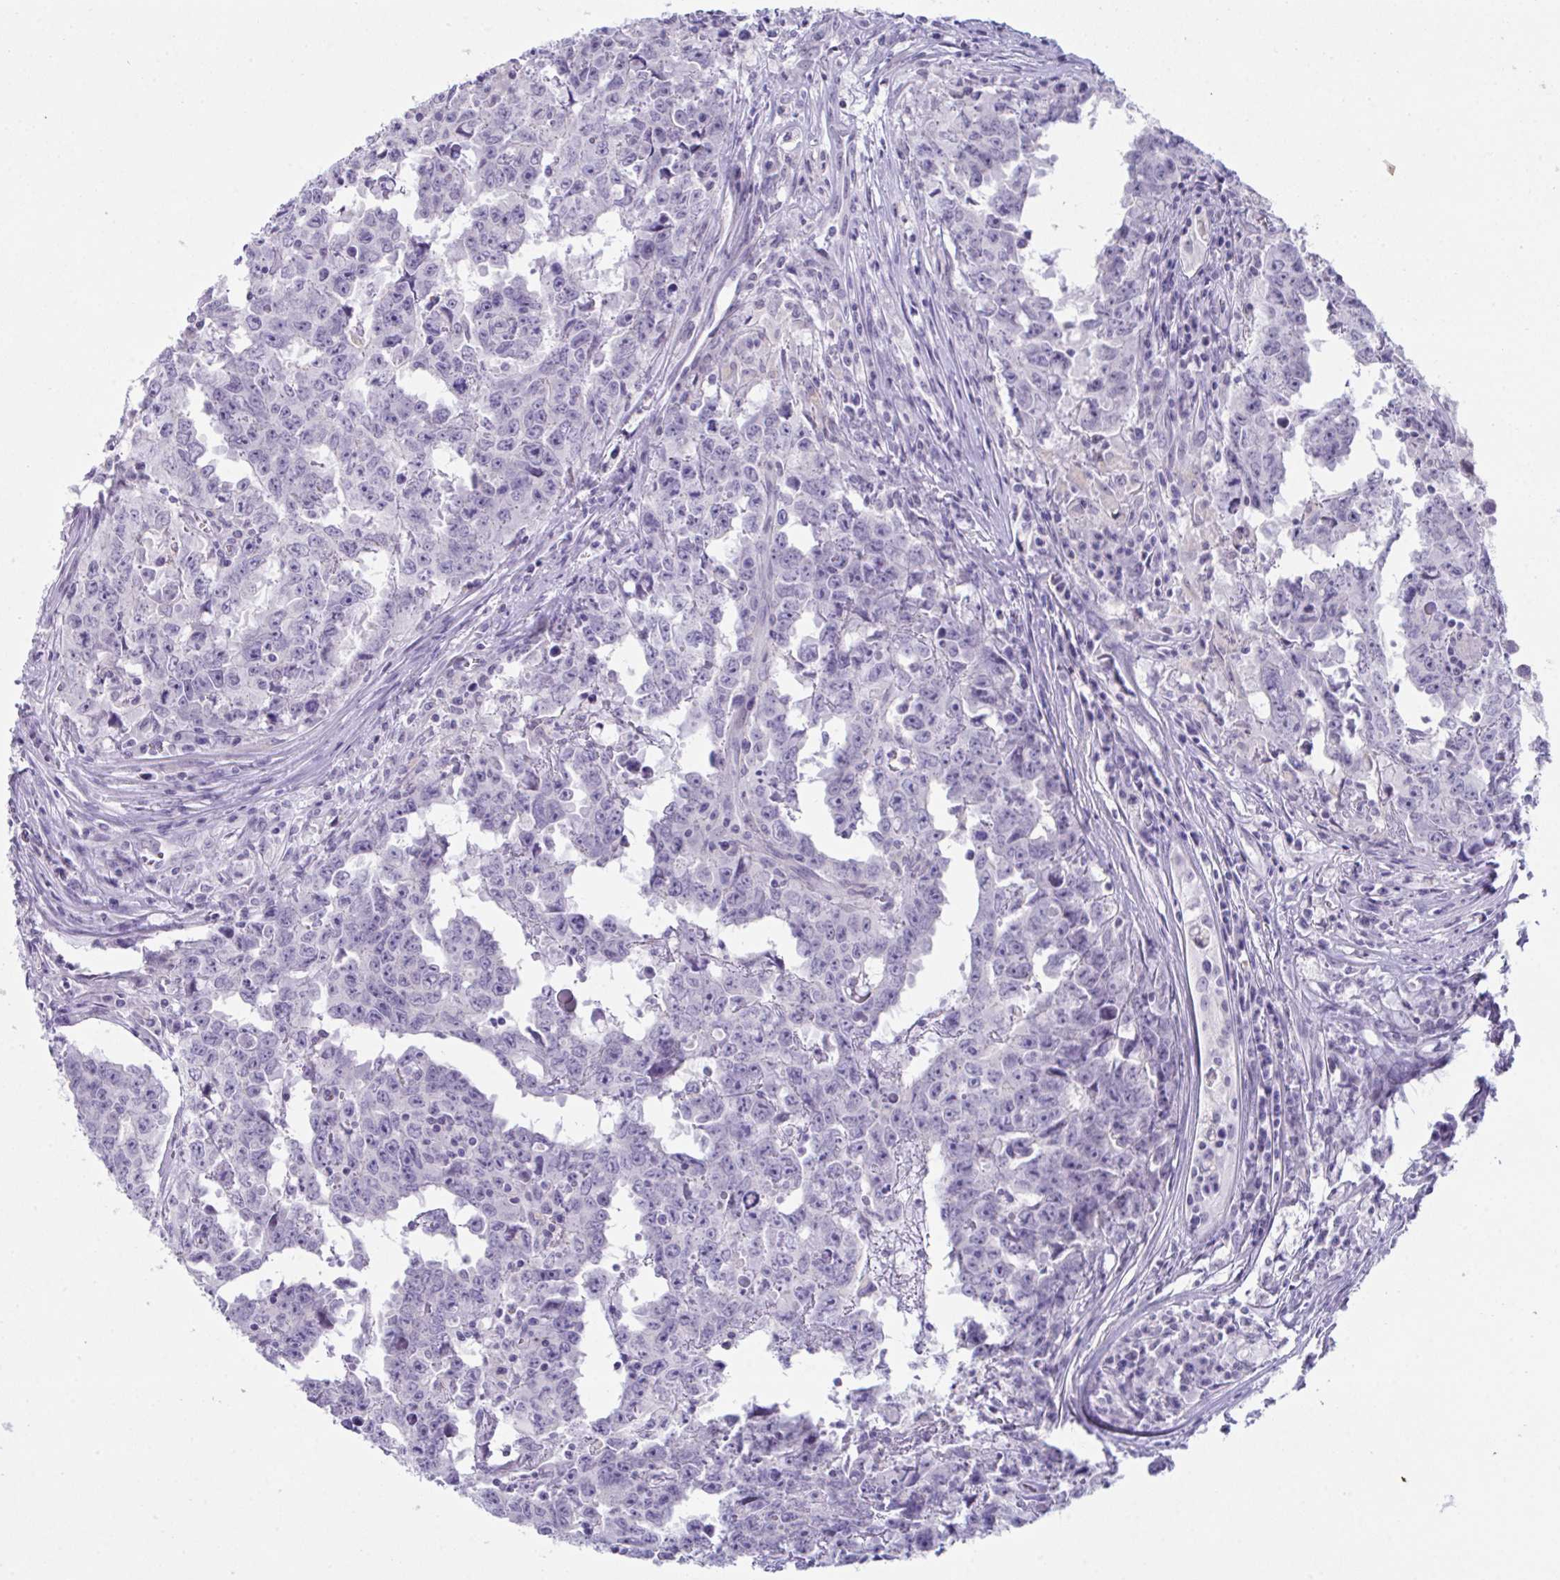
{"staining": {"intensity": "negative", "quantity": "none", "location": "none"}, "tissue": "testis cancer", "cell_type": "Tumor cells", "image_type": "cancer", "snomed": [{"axis": "morphology", "description": "Carcinoma, Embryonal, NOS"}, {"axis": "topography", "description": "Testis"}], "caption": "DAB (3,3'-diaminobenzidine) immunohistochemical staining of testis embryonal carcinoma exhibits no significant expression in tumor cells.", "gene": "ATP6V0D2", "patient": {"sex": "male", "age": 22}}